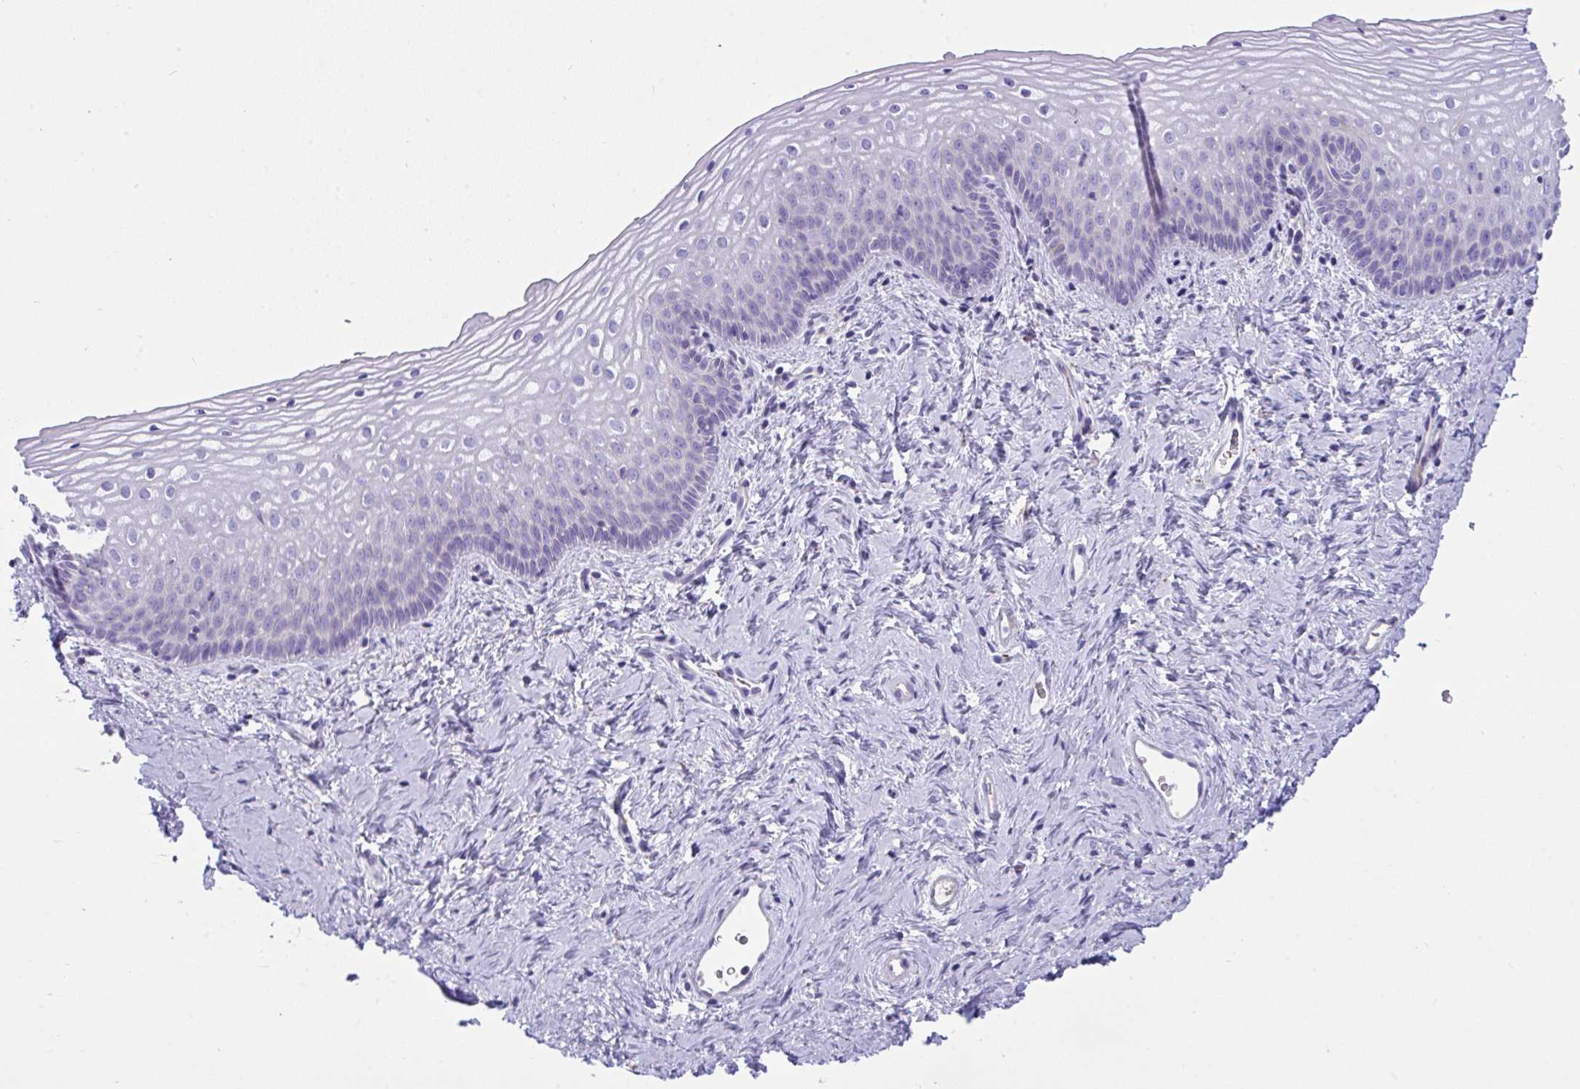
{"staining": {"intensity": "negative", "quantity": "none", "location": "none"}, "tissue": "vagina", "cell_type": "Squamous epithelial cells", "image_type": "normal", "snomed": [{"axis": "morphology", "description": "Normal tissue, NOS"}, {"axis": "topography", "description": "Vagina"}], "caption": "Human vagina stained for a protein using immunohistochemistry displays no expression in squamous epithelial cells.", "gene": "PLA2G12B", "patient": {"sex": "female", "age": 45}}